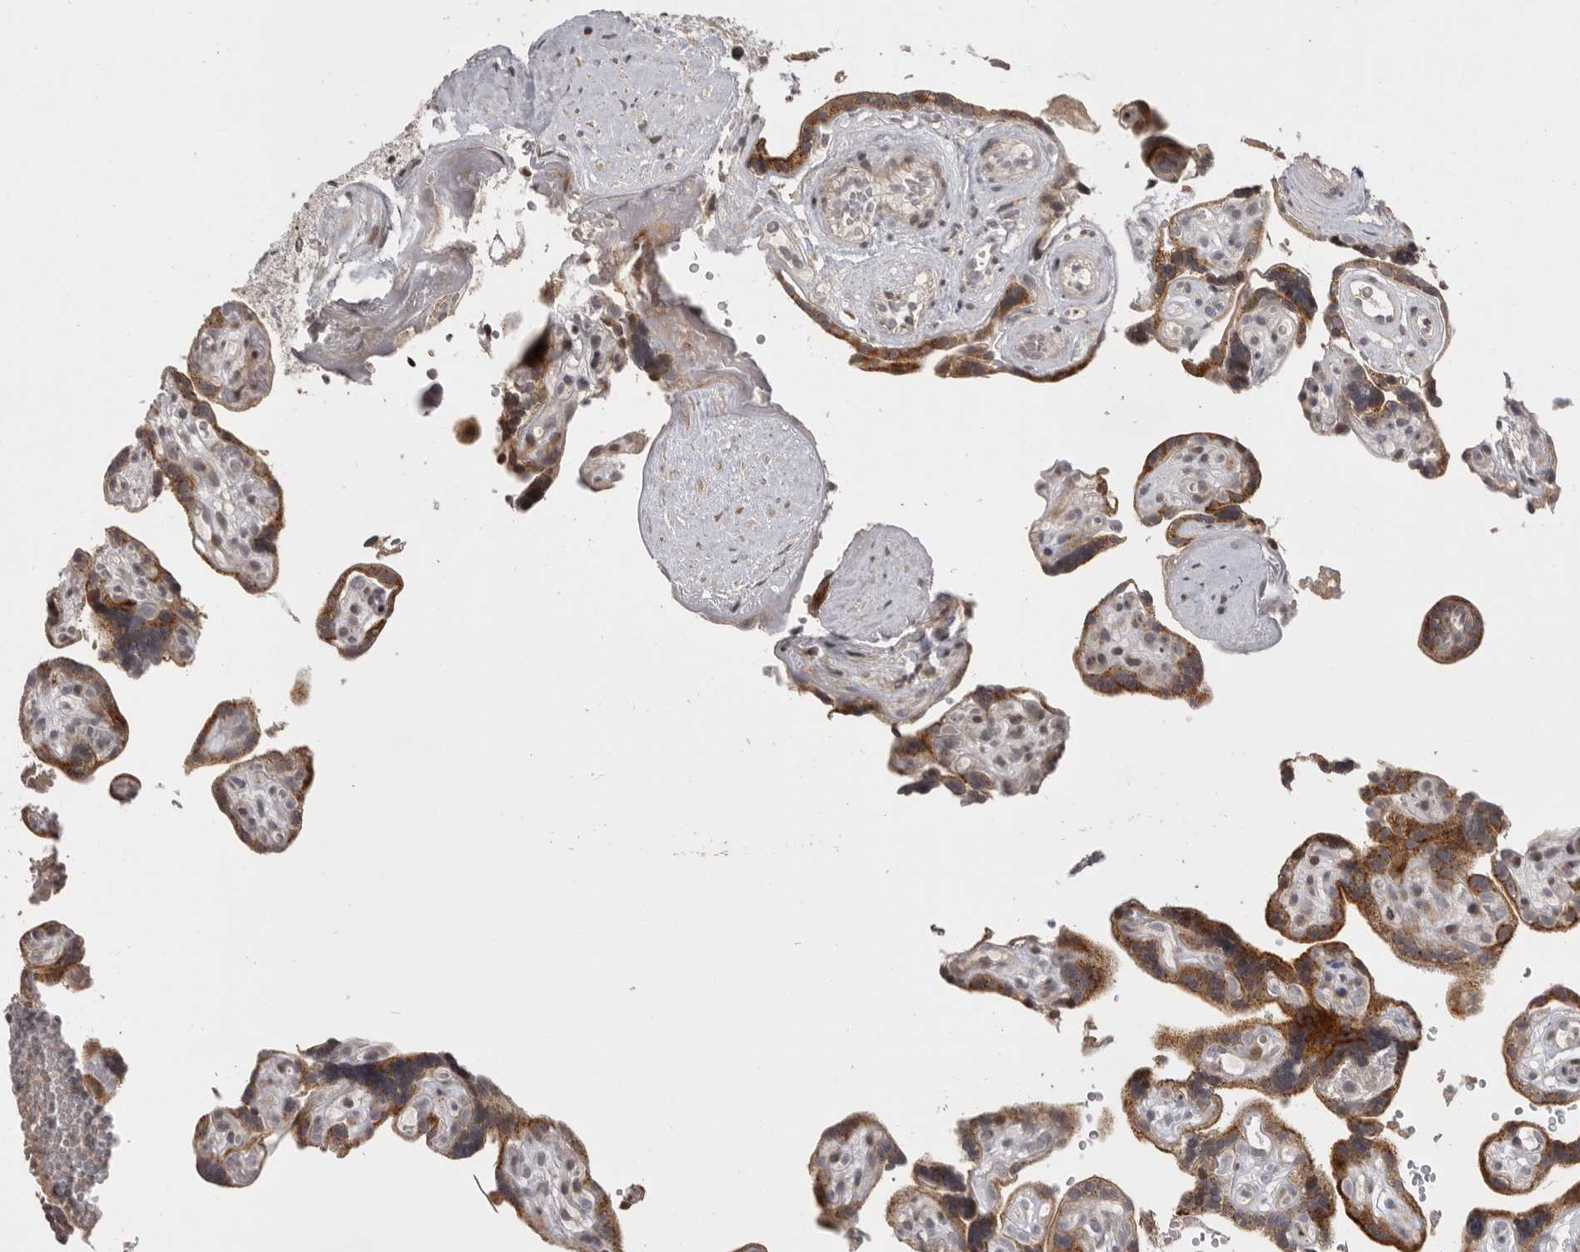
{"staining": {"intensity": "moderate", "quantity": "25%-75%", "location": "cytoplasmic/membranous,nuclear"}, "tissue": "placenta", "cell_type": "Decidual cells", "image_type": "normal", "snomed": [{"axis": "morphology", "description": "Normal tissue, NOS"}, {"axis": "topography", "description": "Placenta"}], "caption": "The image reveals staining of normal placenta, revealing moderate cytoplasmic/membranous,nuclear protein positivity (brown color) within decidual cells.", "gene": "AZIN1", "patient": {"sex": "female", "age": 30}}